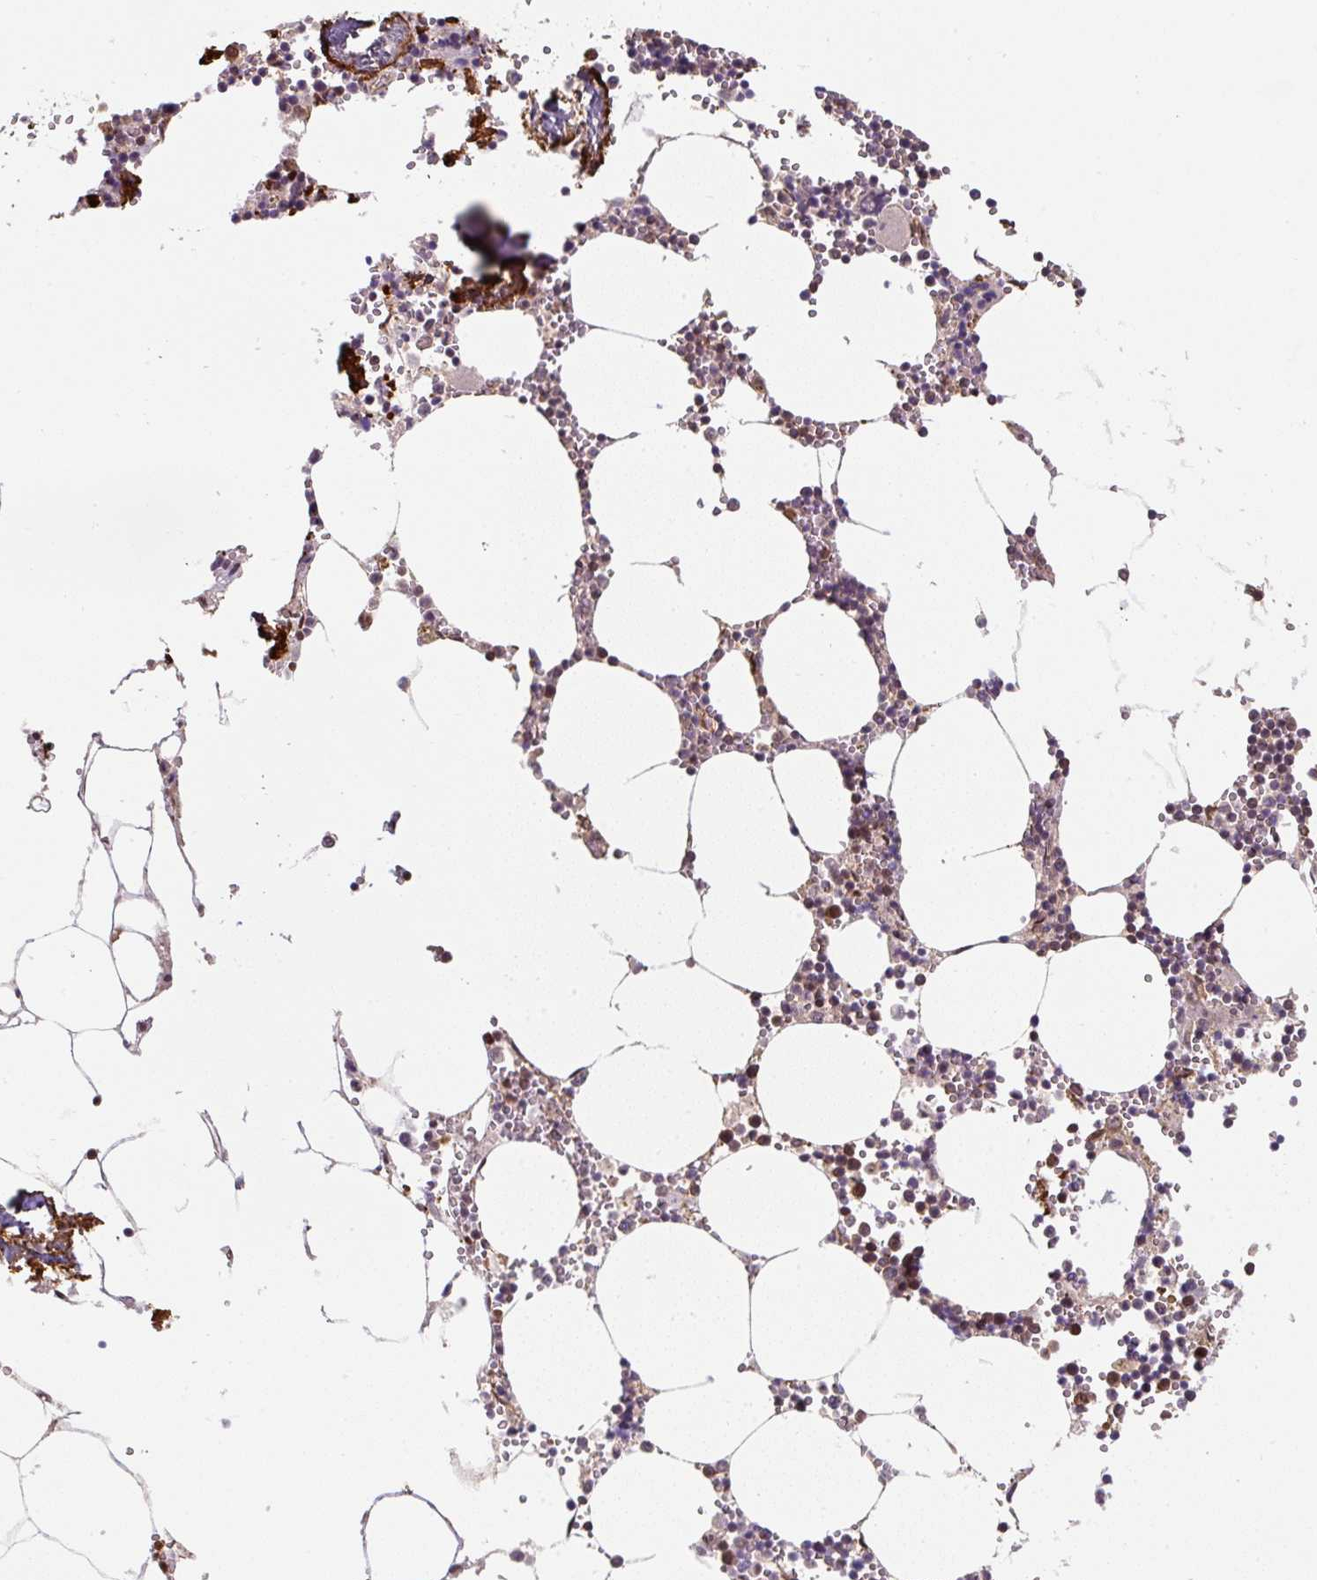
{"staining": {"intensity": "moderate", "quantity": "25%-75%", "location": "nuclear"}, "tissue": "bone marrow", "cell_type": "Hematopoietic cells", "image_type": "normal", "snomed": [{"axis": "morphology", "description": "Normal tissue, NOS"}, {"axis": "topography", "description": "Bone marrow"}], "caption": "An image showing moderate nuclear staining in about 25%-75% of hematopoietic cells in benign bone marrow, as visualized by brown immunohistochemical staining.", "gene": "ST13", "patient": {"sex": "male", "age": 54}}